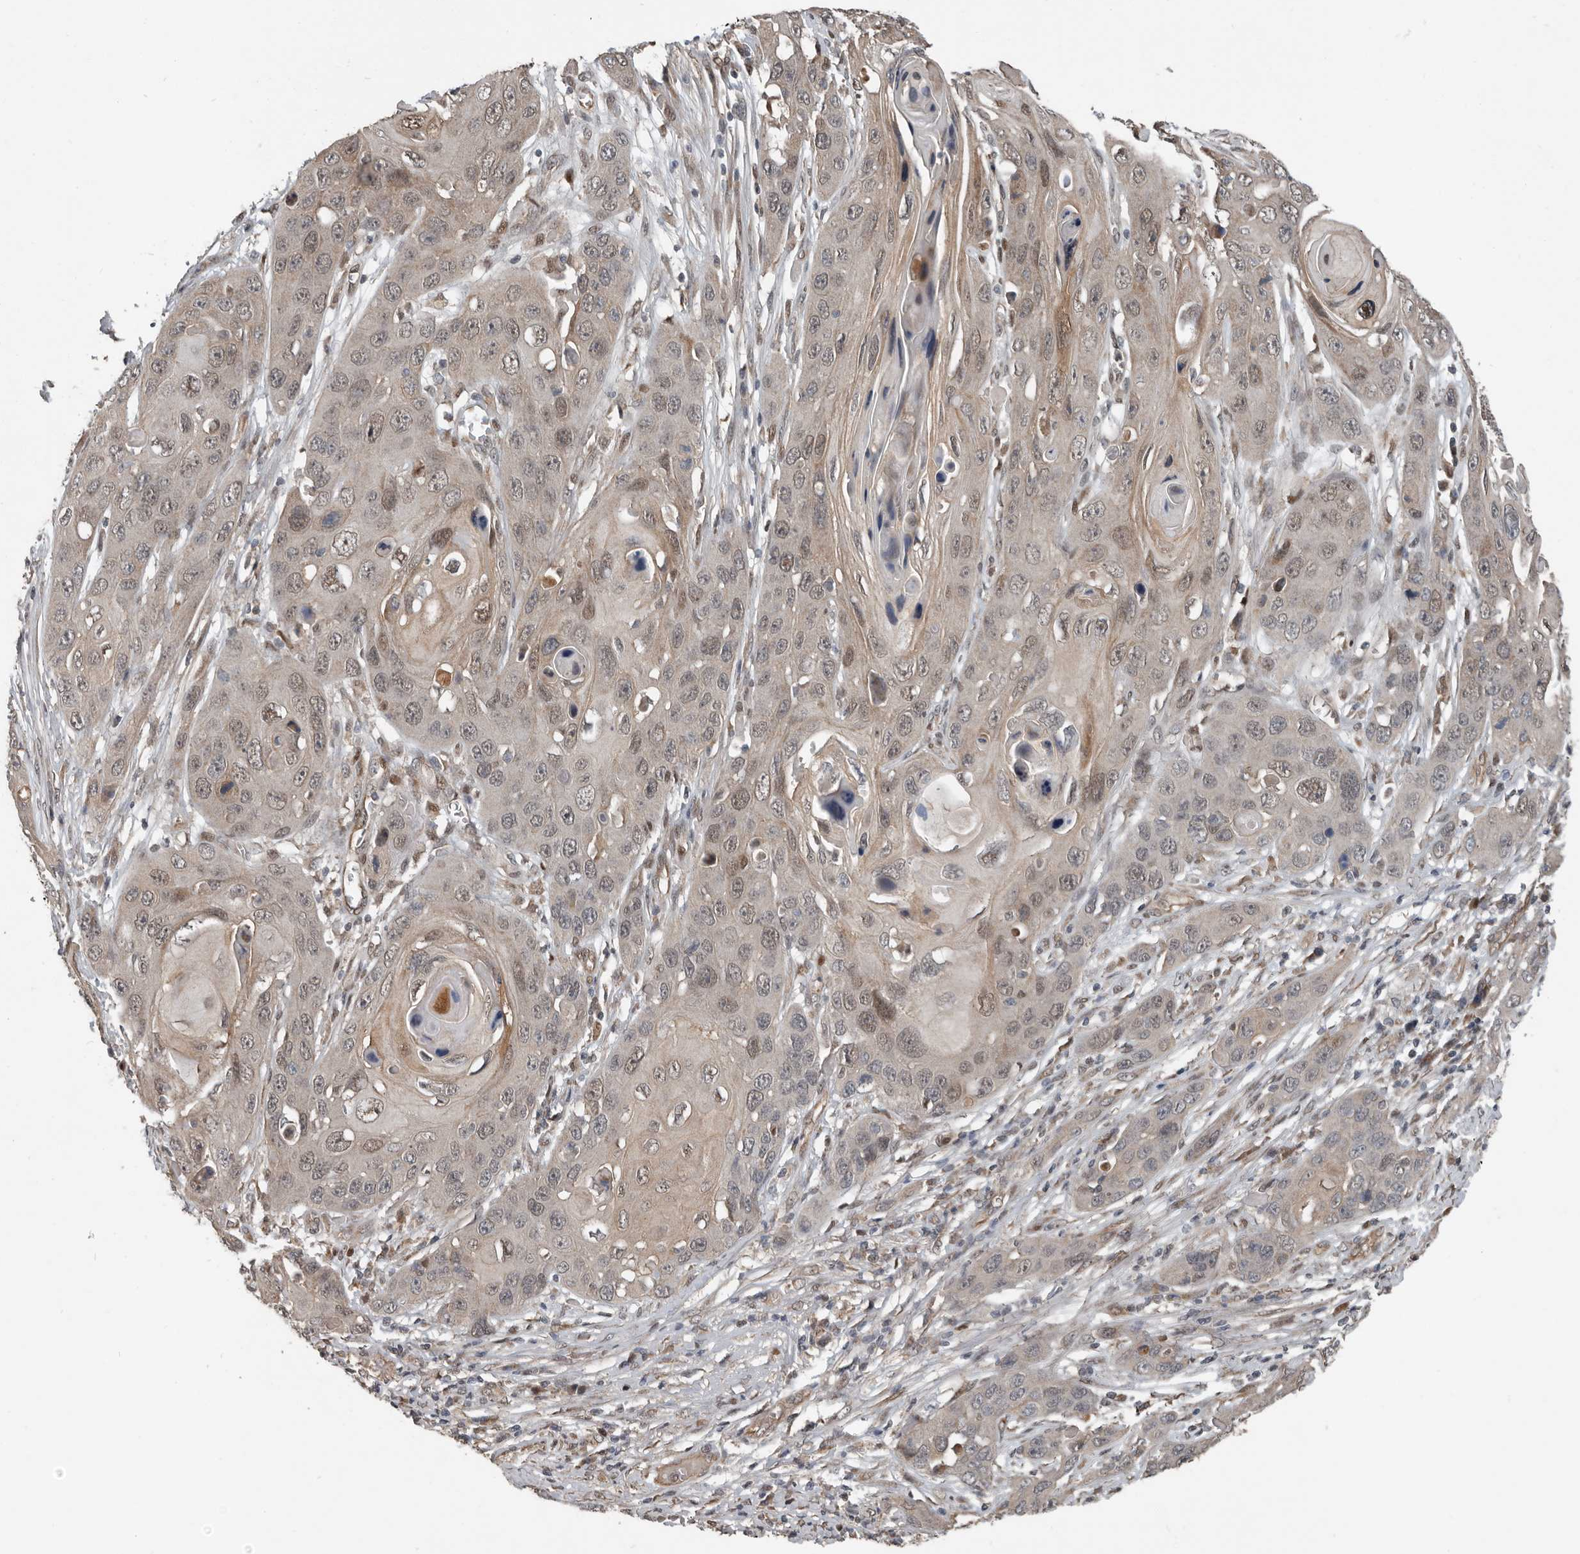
{"staining": {"intensity": "weak", "quantity": ">75%", "location": "cytoplasmic/membranous,nuclear"}, "tissue": "skin cancer", "cell_type": "Tumor cells", "image_type": "cancer", "snomed": [{"axis": "morphology", "description": "Squamous cell carcinoma, NOS"}, {"axis": "topography", "description": "Skin"}], "caption": "IHC histopathology image of skin cancer (squamous cell carcinoma) stained for a protein (brown), which shows low levels of weak cytoplasmic/membranous and nuclear staining in approximately >75% of tumor cells.", "gene": "YOD1", "patient": {"sex": "male", "age": 55}}